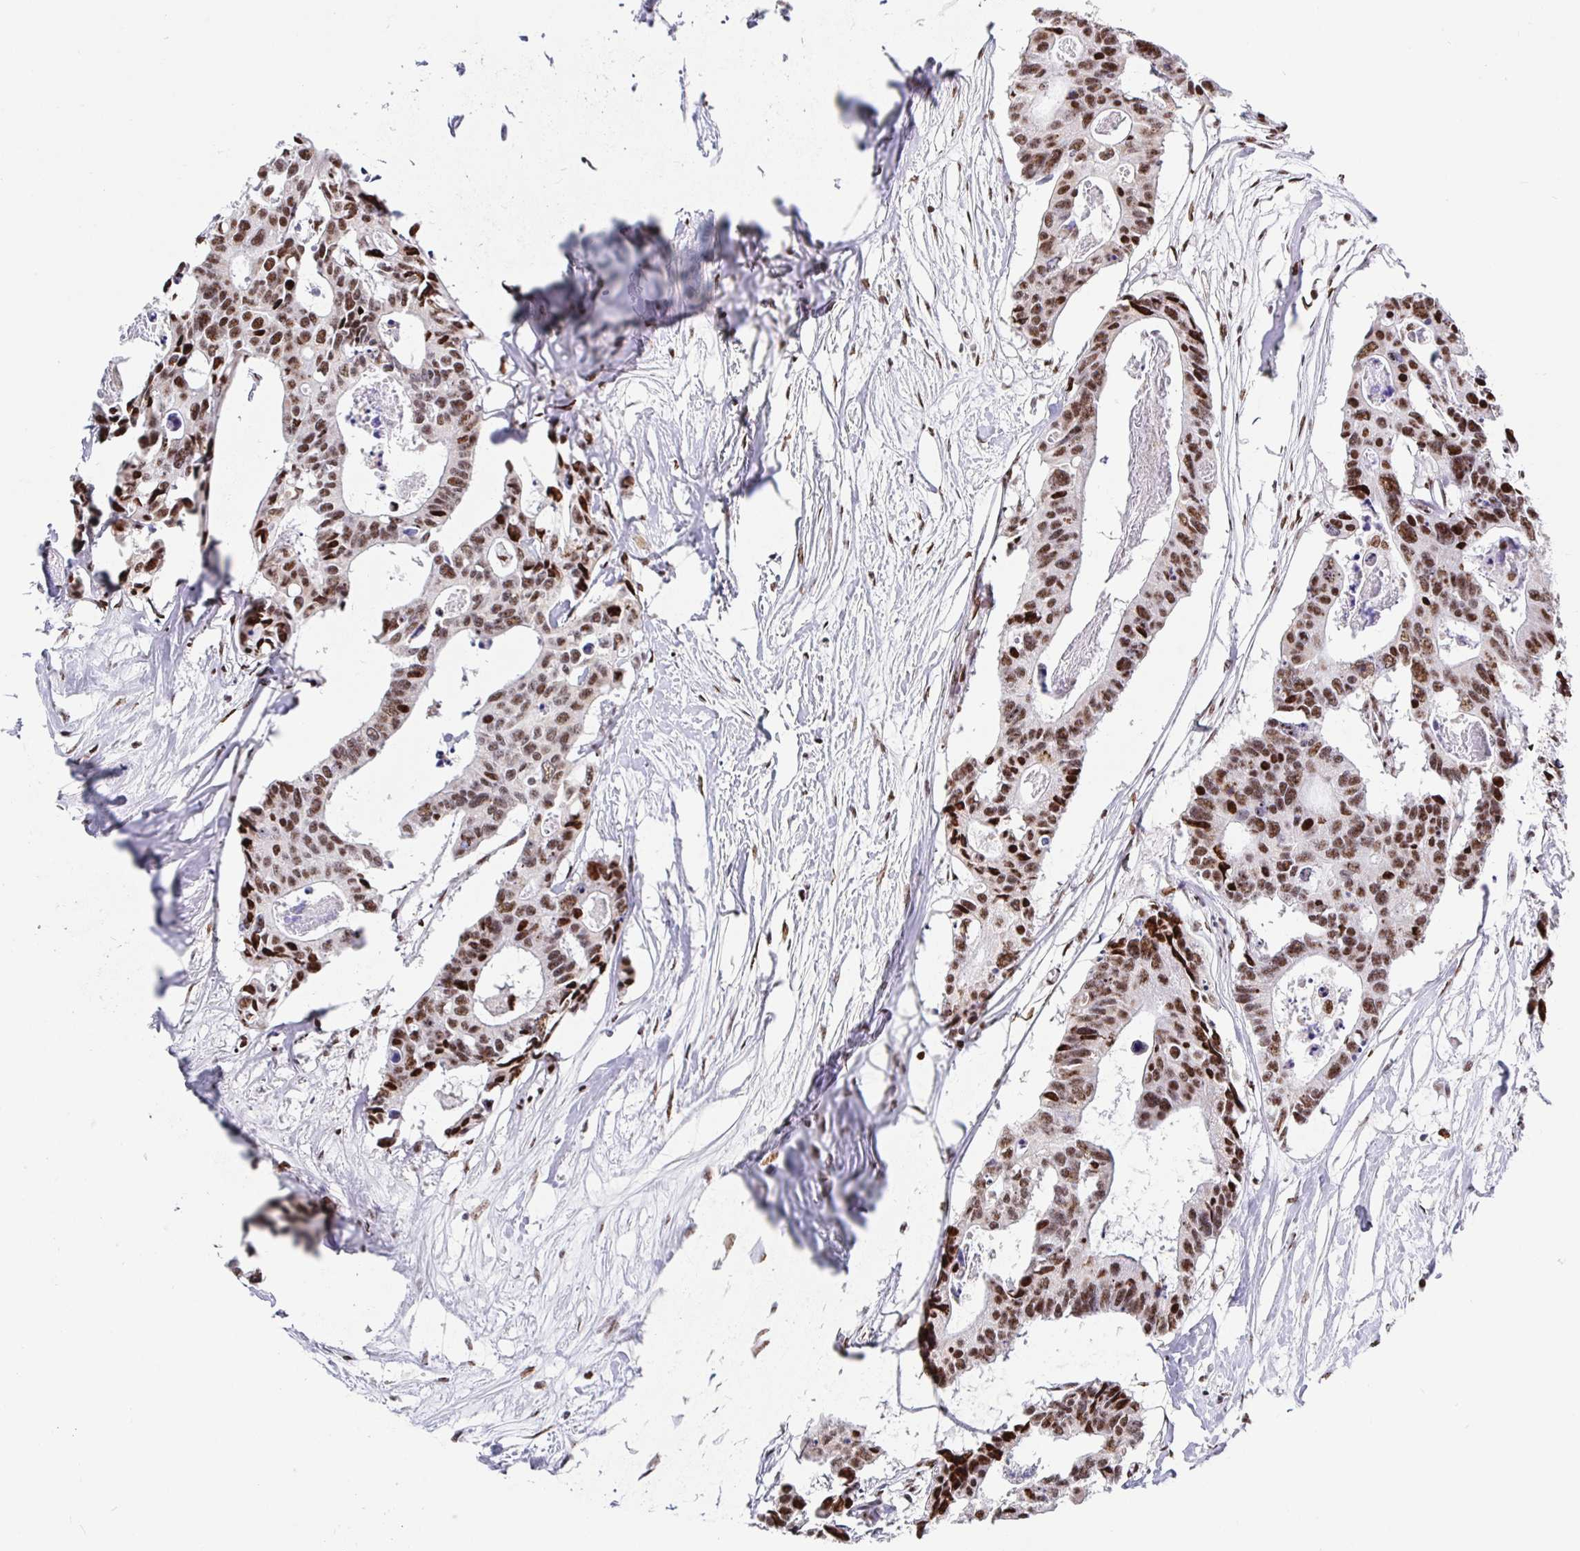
{"staining": {"intensity": "moderate", "quantity": ">75%", "location": "nuclear"}, "tissue": "colorectal cancer", "cell_type": "Tumor cells", "image_type": "cancer", "snomed": [{"axis": "morphology", "description": "Adenocarcinoma, NOS"}, {"axis": "topography", "description": "Rectum"}], "caption": "Colorectal adenocarcinoma stained for a protein (brown) shows moderate nuclear positive positivity in approximately >75% of tumor cells.", "gene": "SETD5", "patient": {"sex": "male", "age": 57}}